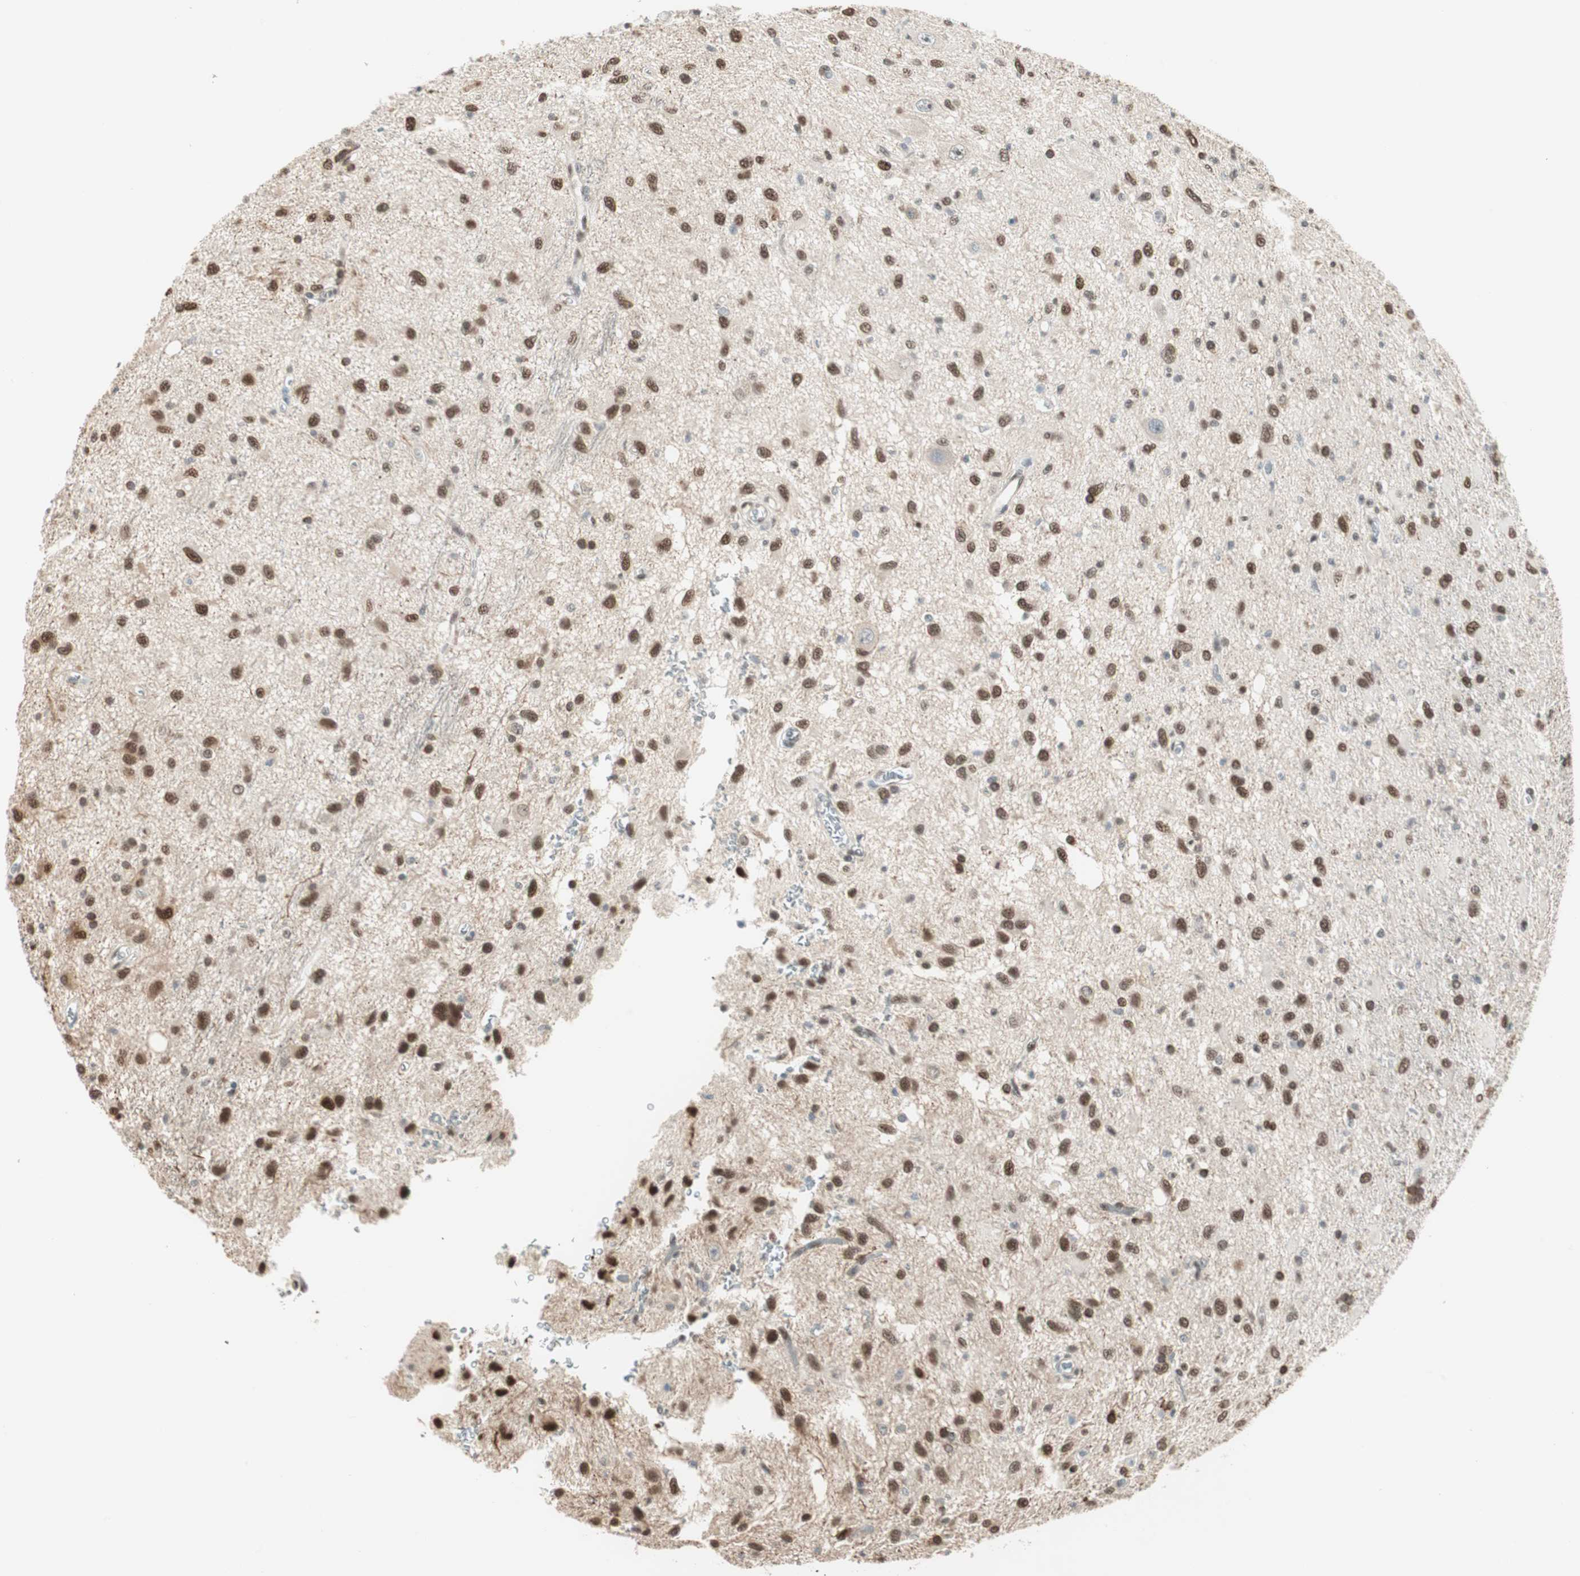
{"staining": {"intensity": "strong", "quantity": ">75%", "location": "nuclear"}, "tissue": "glioma", "cell_type": "Tumor cells", "image_type": "cancer", "snomed": [{"axis": "morphology", "description": "Glioma, malignant, Low grade"}, {"axis": "topography", "description": "Brain"}], "caption": "Protein expression analysis of human low-grade glioma (malignant) reveals strong nuclear staining in approximately >75% of tumor cells.", "gene": "ZBTB17", "patient": {"sex": "male", "age": 77}}